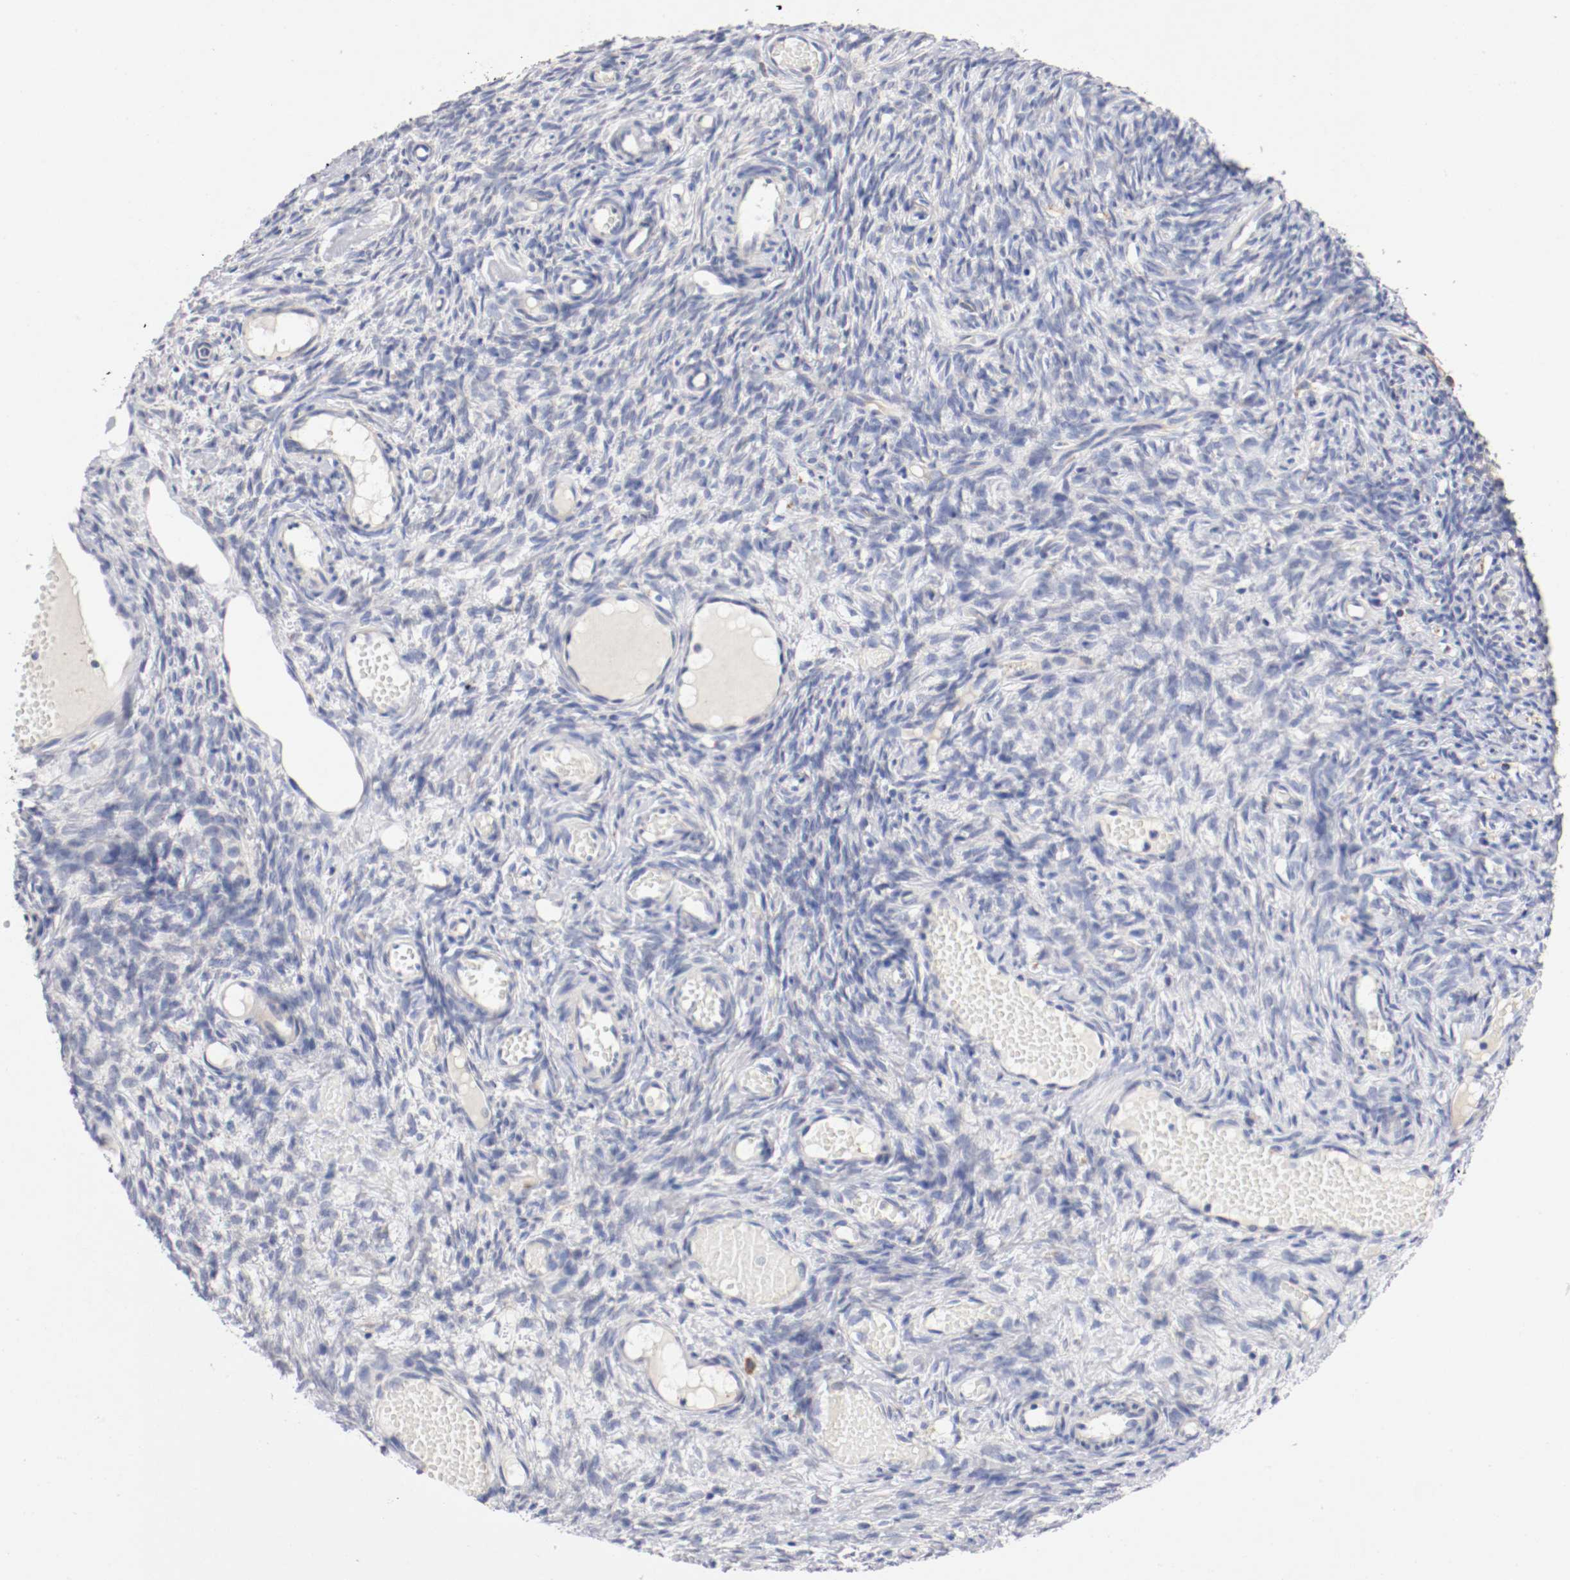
{"staining": {"intensity": "moderate", "quantity": "<25%", "location": "cytoplasmic/membranous"}, "tissue": "ovary", "cell_type": "Ovarian stroma cells", "image_type": "normal", "snomed": [{"axis": "morphology", "description": "Normal tissue, NOS"}, {"axis": "topography", "description": "Ovary"}], "caption": "The photomicrograph exhibits a brown stain indicating the presence of a protein in the cytoplasmic/membranous of ovarian stroma cells in ovary. (Stains: DAB in brown, nuclei in blue, Microscopy: brightfield microscopy at high magnification).", "gene": "TRAF2", "patient": {"sex": "female", "age": 35}}